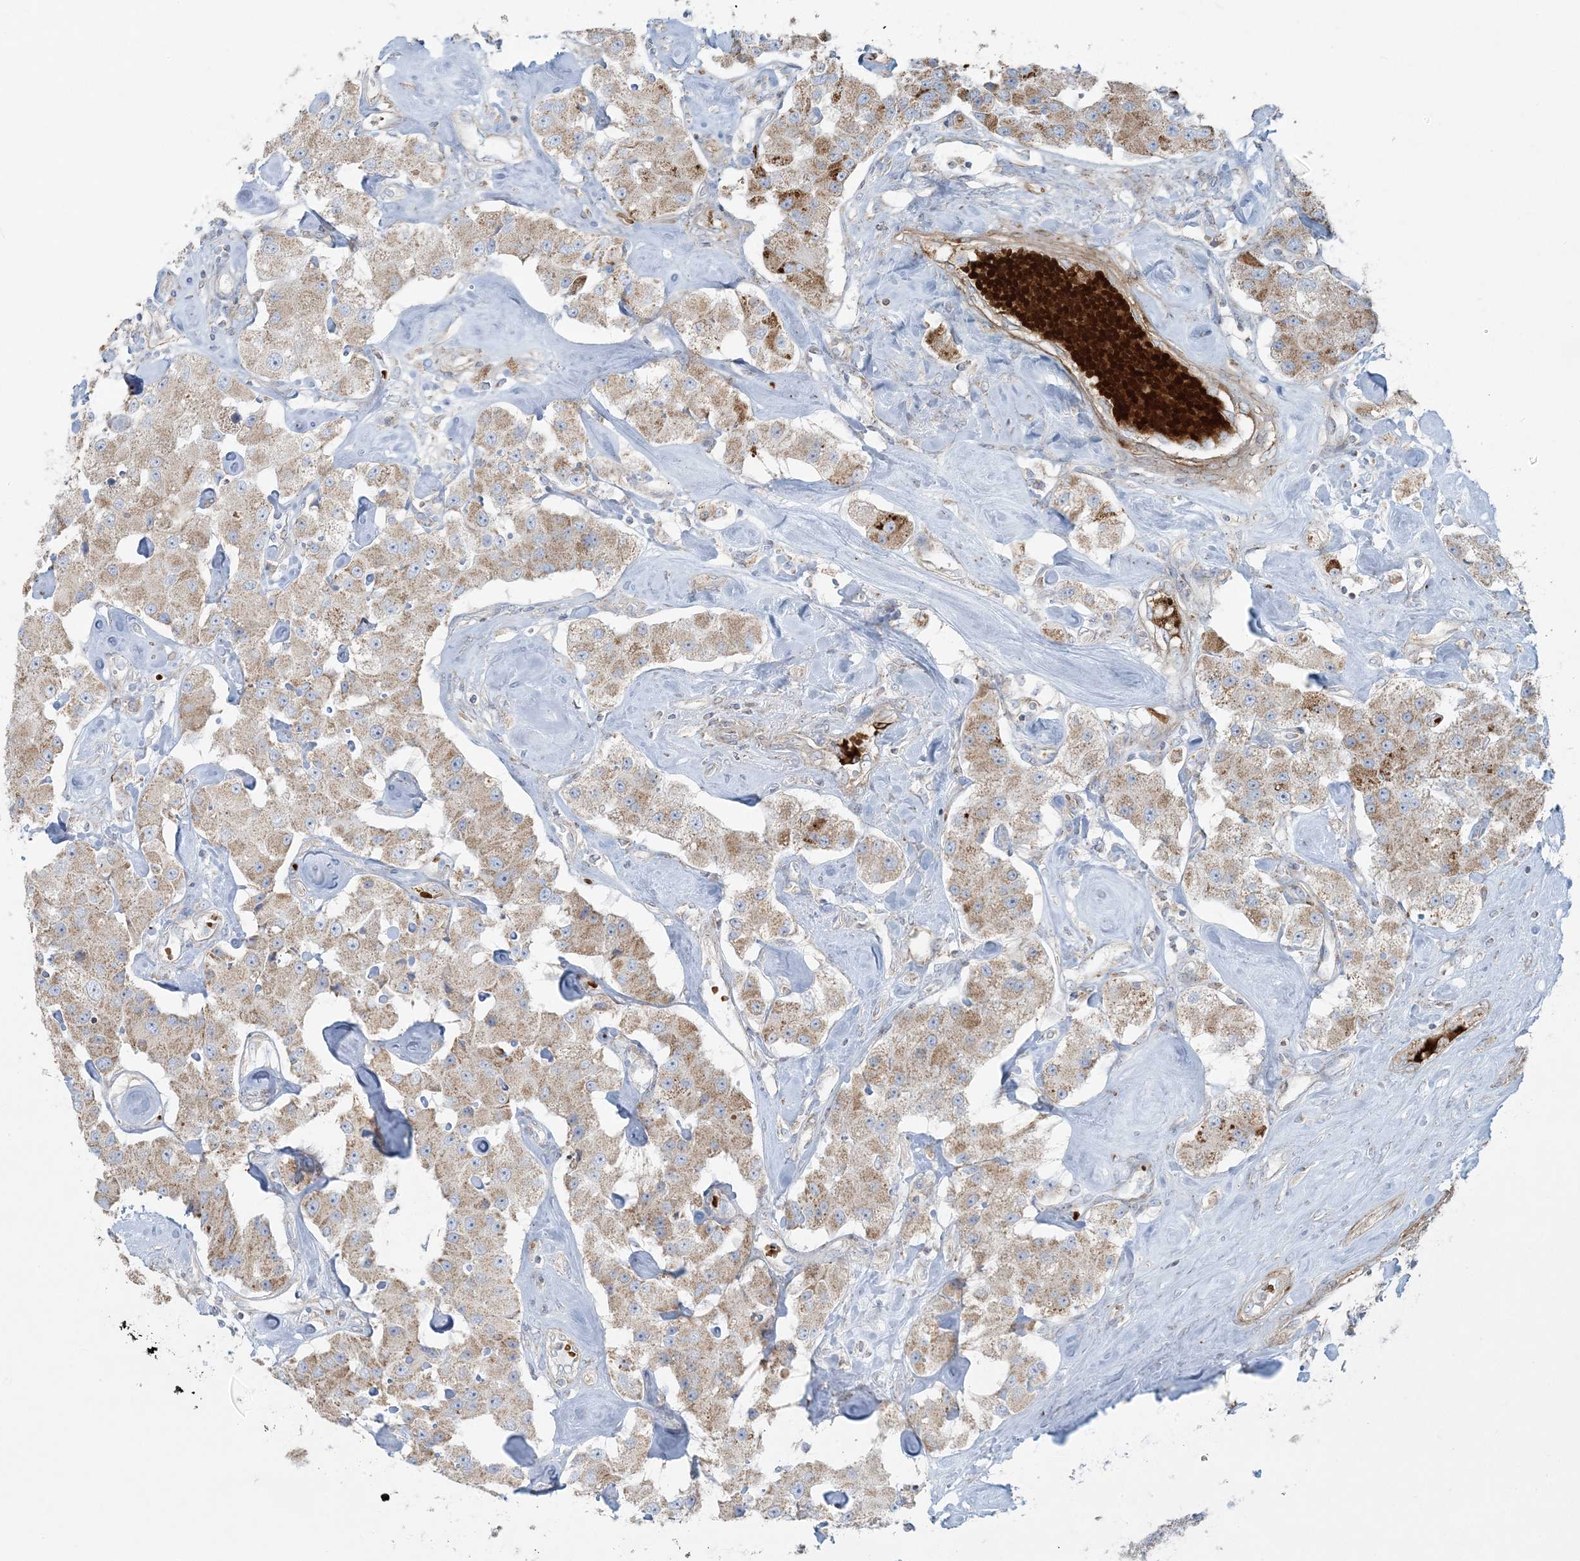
{"staining": {"intensity": "weak", "quantity": ">75%", "location": "cytoplasmic/membranous"}, "tissue": "carcinoid", "cell_type": "Tumor cells", "image_type": "cancer", "snomed": [{"axis": "morphology", "description": "Carcinoid, malignant, NOS"}, {"axis": "topography", "description": "Pancreas"}], "caption": "Protein expression analysis of malignant carcinoid displays weak cytoplasmic/membranous expression in about >75% of tumor cells.", "gene": "PIK3R4", "patient": {"sex": "male", "age": 41}}